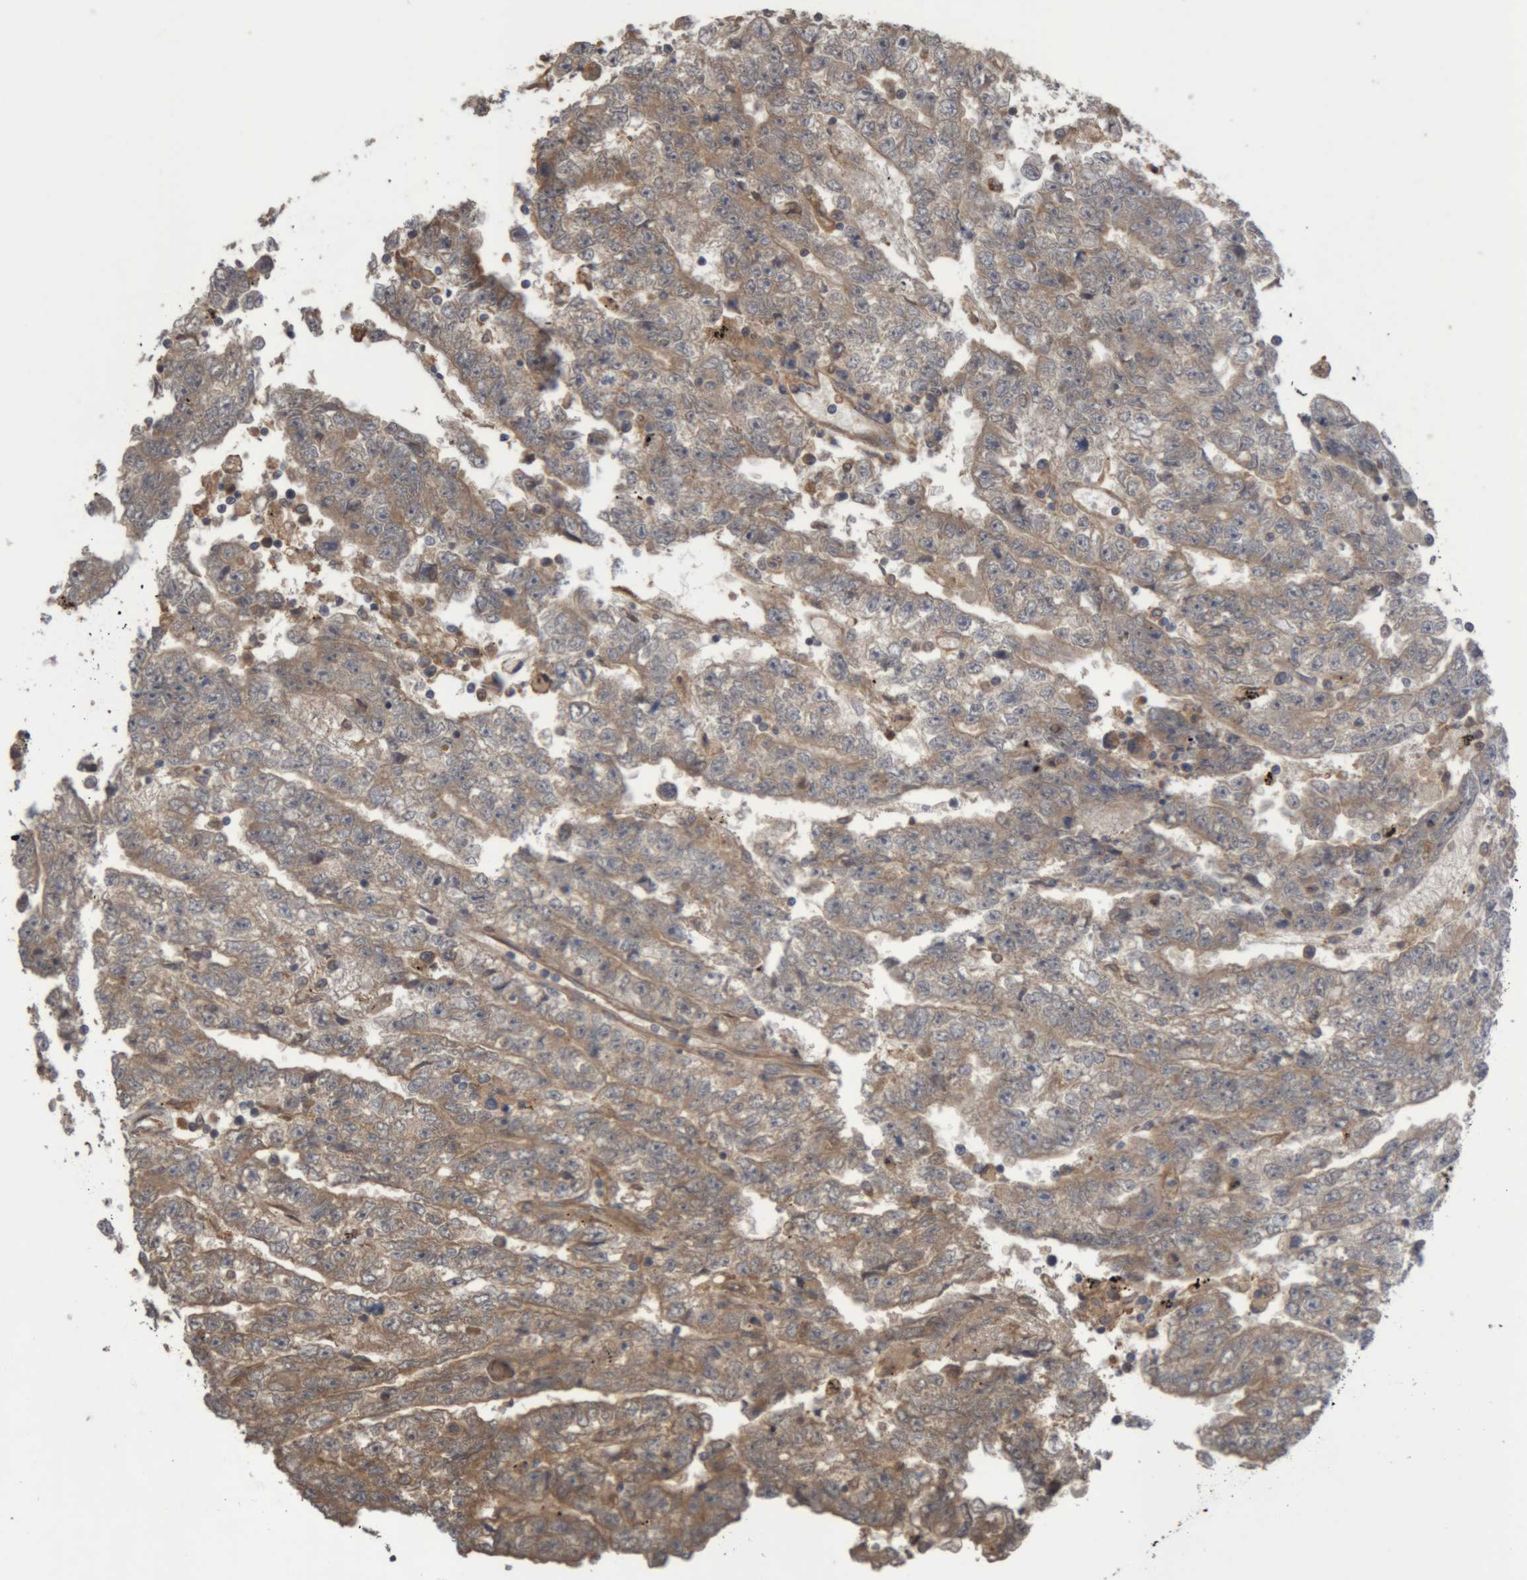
{"staining": {"intensity": "weak", "quantity": ">75%", "location": "cytoplasmic/membranous"}, "tissue": "testis cancer", "cell_type": "Tumor cells", "image_type": "cancer", "snomed": [{"axis": "morphology", "description": "Carcinoma, Embryonal, NOS"}, {"axis": "topography", "description": "Testis"}], "caption": "Testis cancer stained with a protein marker reveals weak staining in tumor cells.", "gene": "TMED7", "patient": {"sex": "male", "age": 25}}